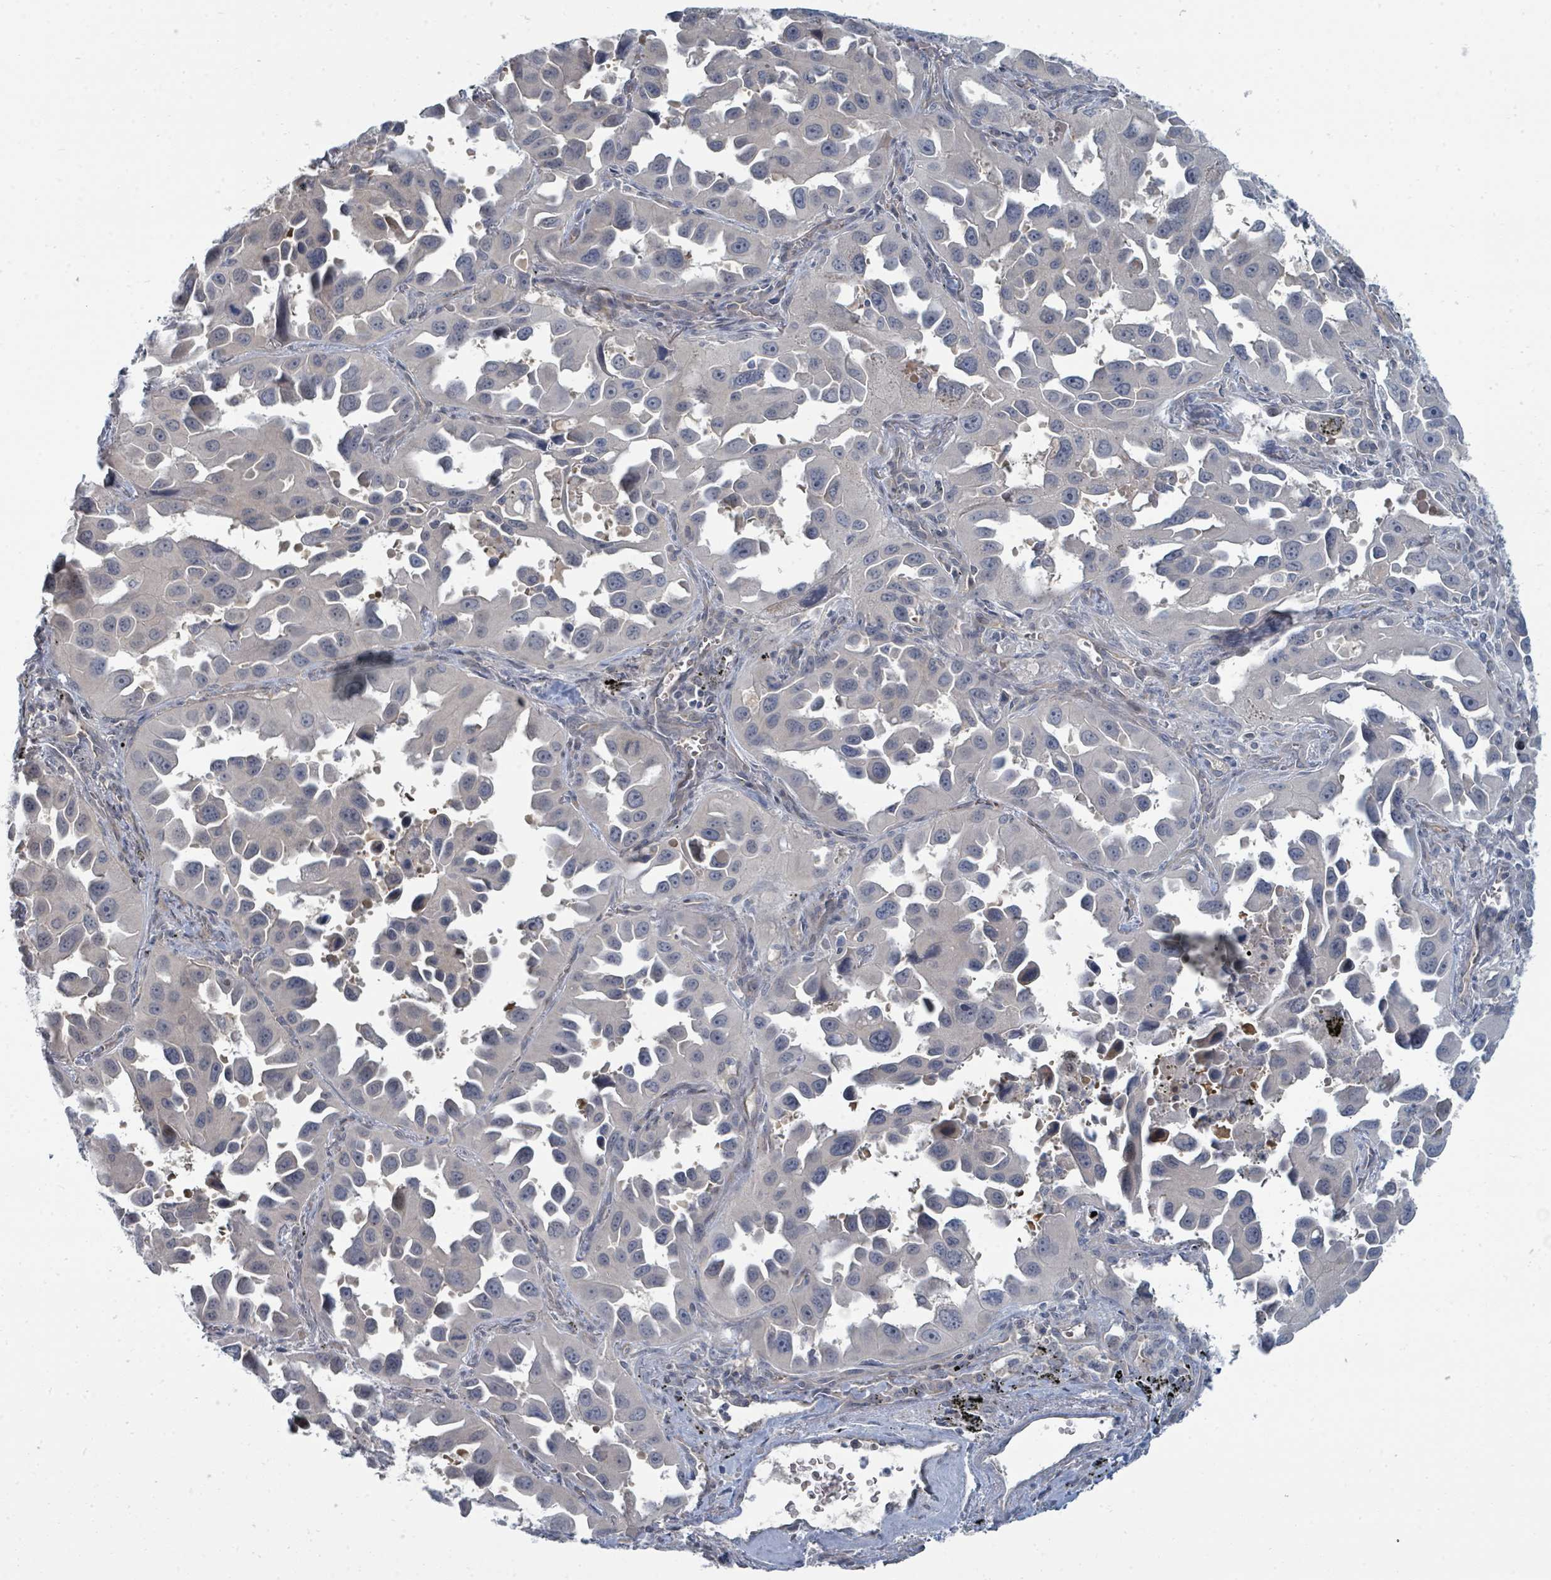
{"staining": {"intensity": "negative", "quantity": "none", "location": "none"}, "tissue": "lung cancer", "cell_type": "Tumor cells", "image_type": "cancer", "snomed": [{"axis": "morphology", "description": "Adenocarcinoma, NOS"}, {"axis": "topography", "description": "Lung"}], "caption": "Immunohistochemistry histopathology image of neoplastic tissue: adenocarcinoma (lung) stained with DAB (3,3'-diaminobenzidine) shows no significant protein expression in tumor cells.", "gene": "SLC25A45", "patient": {"sex": "male", "age": 66}}